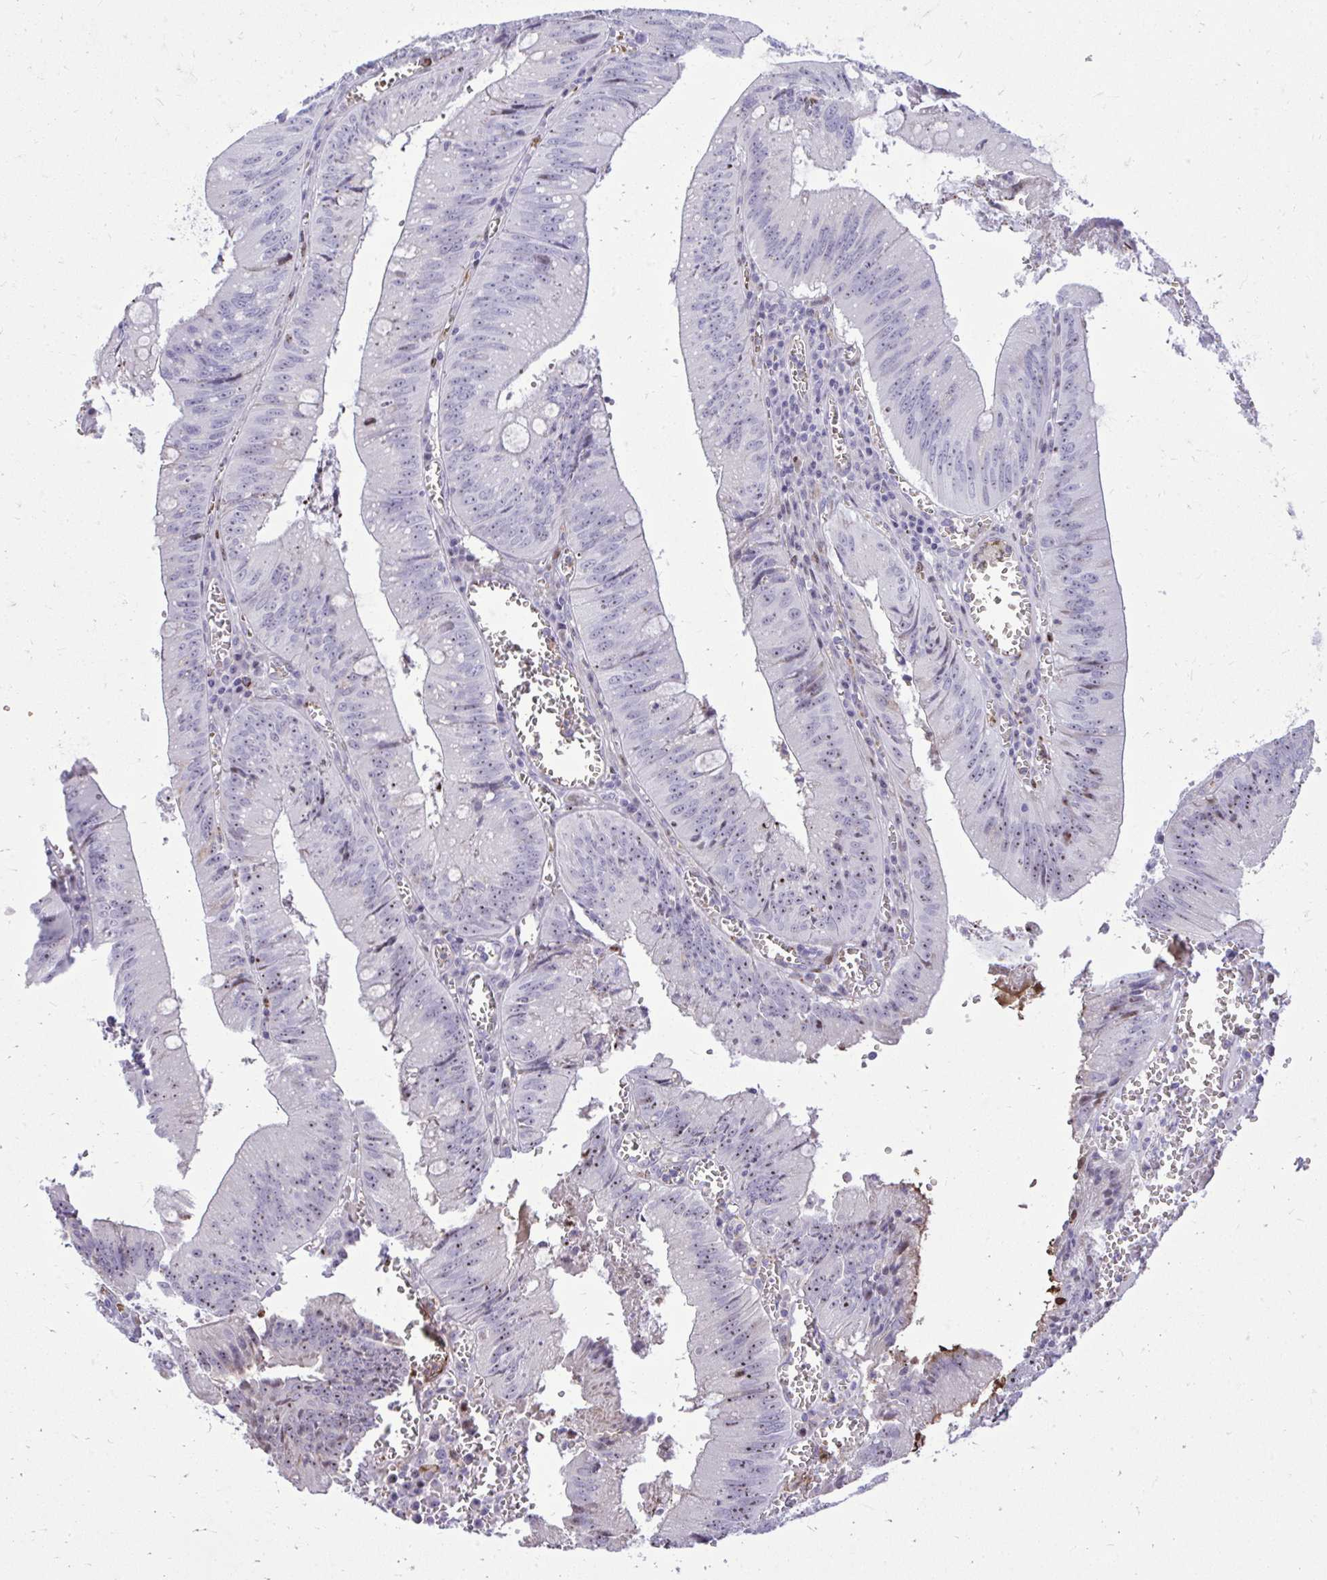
{"staining": {"intensity": "negative", "quantity": "none", "location": "none"}, "tissue": "colorectal cancer", "cell_type": "Tumor cells", "image_type": "cancer", "snomed": [{"axis": "morphology", "description": "Adenocarcinoma, NOS"}, {"axis": "topography", "description": "Rectum"}], "caption": "Tumor cells show no significant staining in colorectal adenocarcinoma. (Brightfield microscopy of DAB immunohistochemistry (IHC) at high magnification).", "gene": "DLX4", "patient": {"sex": "female", "age": 81}}